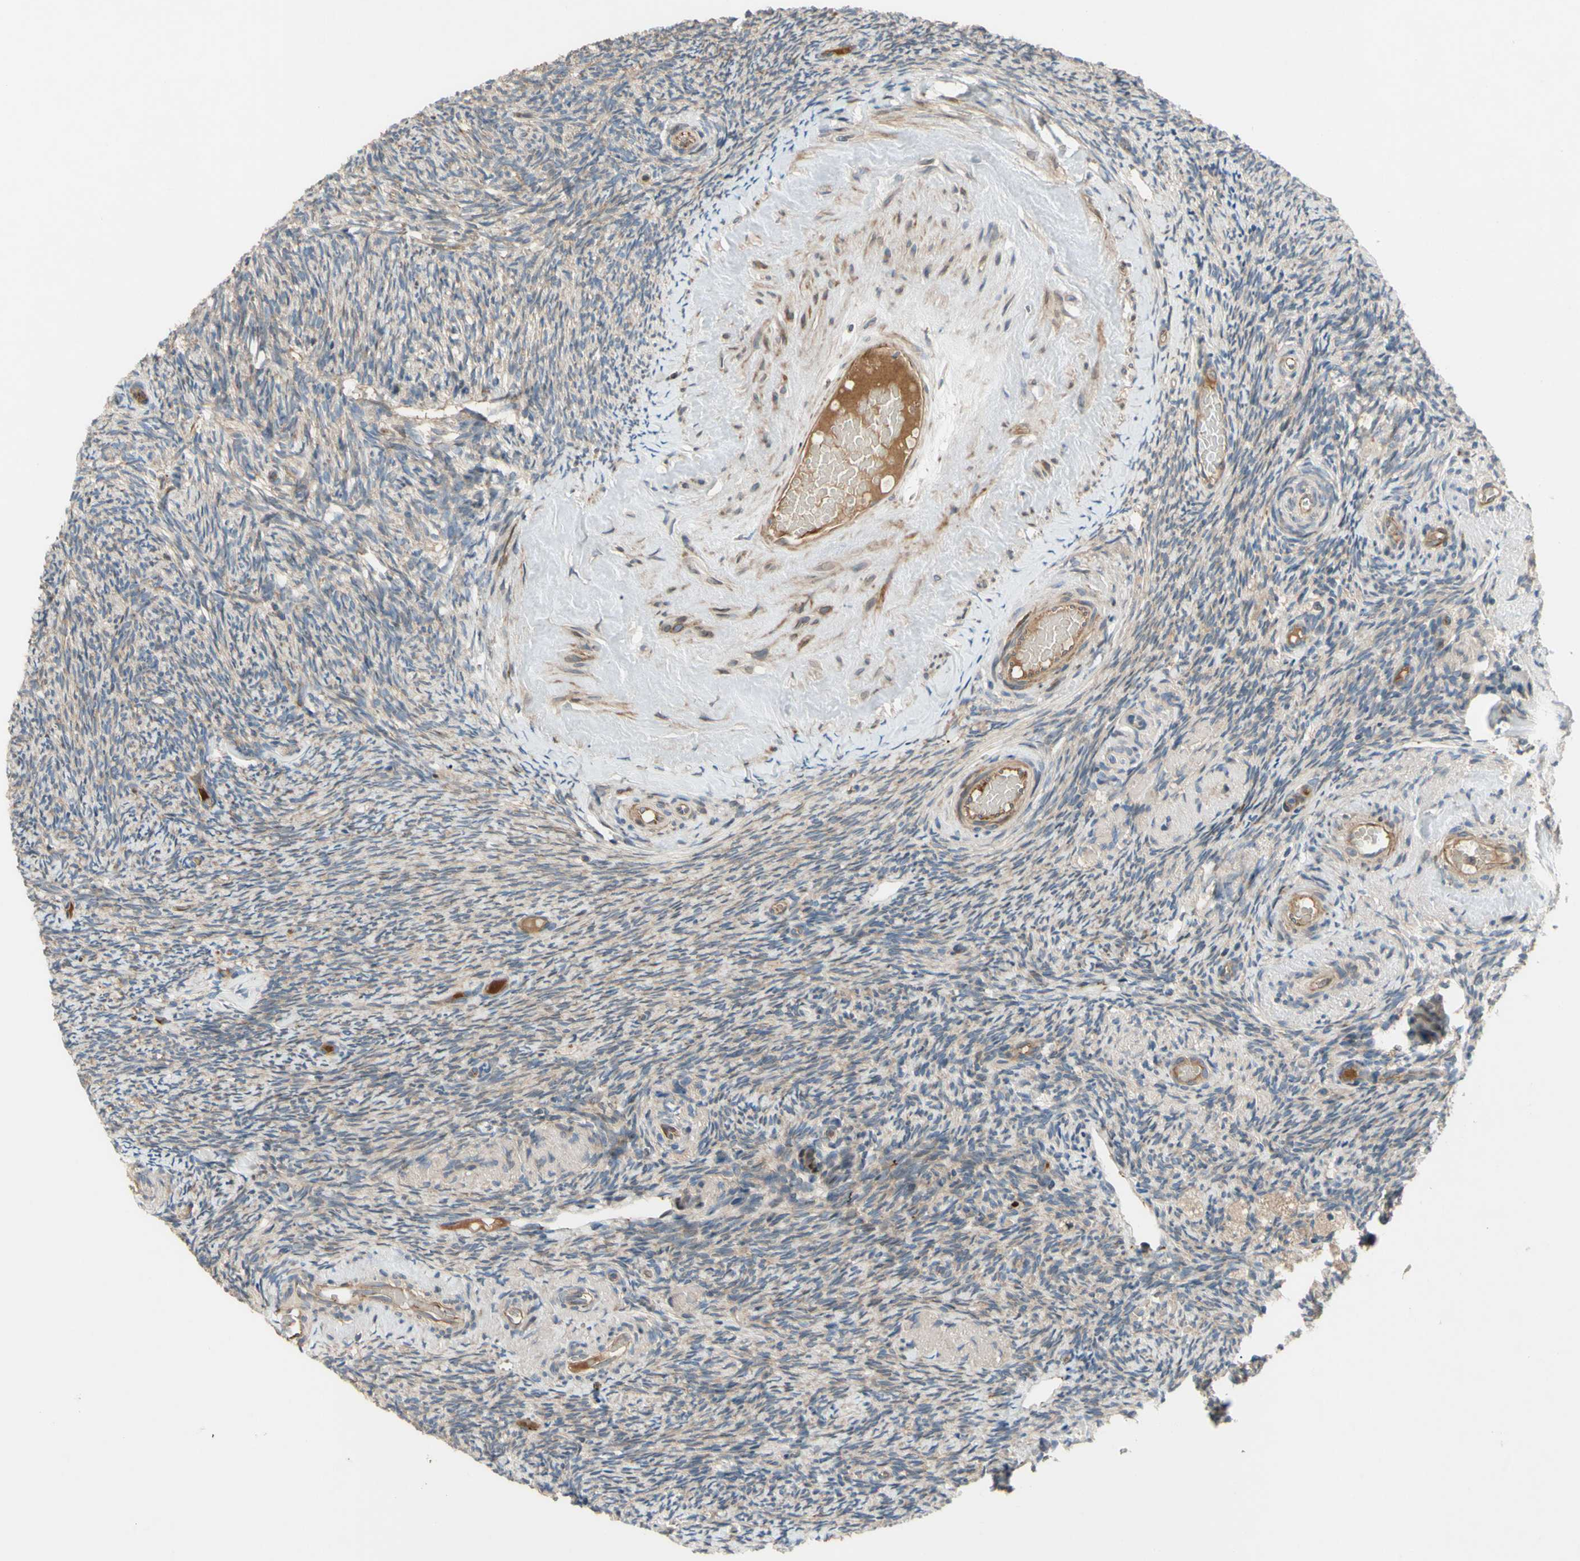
{"staining": {"intensity": "weak", "quantity": "25%-75%", "location": "cytoplasmic/membranous"}, "tissue": "ovary", "cell_type": "Ovarian stroma cells", "image_type": "normal", "snomed": [{"axis": "morphology", "description": "Normal tissue, NOS"}, {"axis": "topography", "description": "Ovary"}], "caption": "Ovarian stroma cells show low levels of weak cytoplasmic/membranous positivity in approximately 25%-75% of cells in unremarkable ovary. Immunohistochemistry stains the protein in brown and the nuclei are stained blue.", "gene": "SPTLC1", "patient": {"sex": "female", "age": 60}}